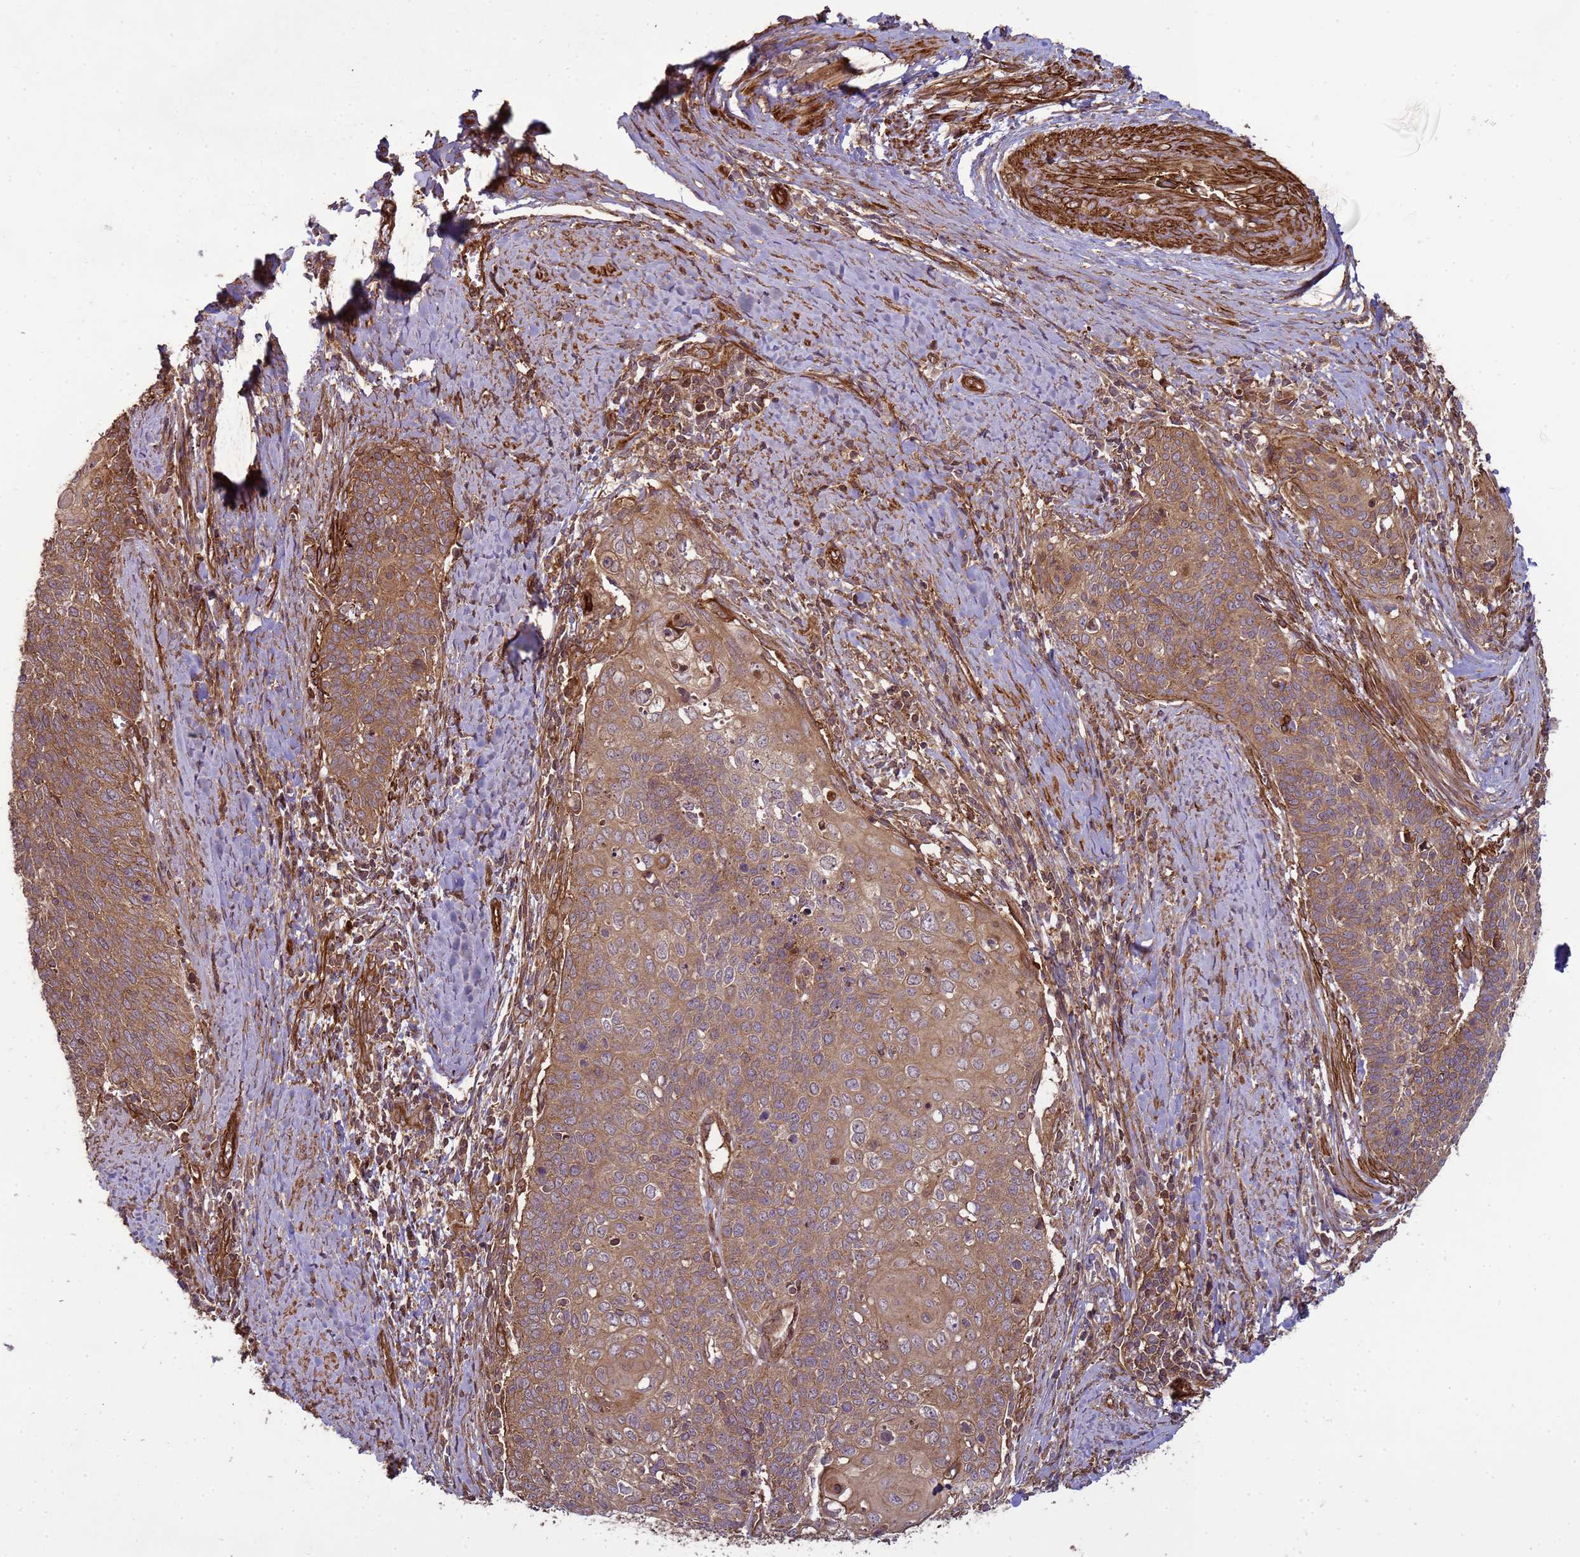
{"staining": {"intensity": "moderate", "quantity": ">75%", "location": "cytoplasmic/membranous"}, "tissue": "cervical cancer", "cell_type": "Tumor cells", "image_type": "cancer", "snomed": [{"axis": "morphology", "description": "Squamous cell carcinoma, NOS"}, {"axis": "topography", "description": "Cervix"}], "caption": "The micrograph reveals a brown stain indicating the presence of a protein in the cytoplasmic/membranous of tumor cells in cervical cancer.", "gene": "CNOT1", "patient": {"sex": "female", "age": 39}}